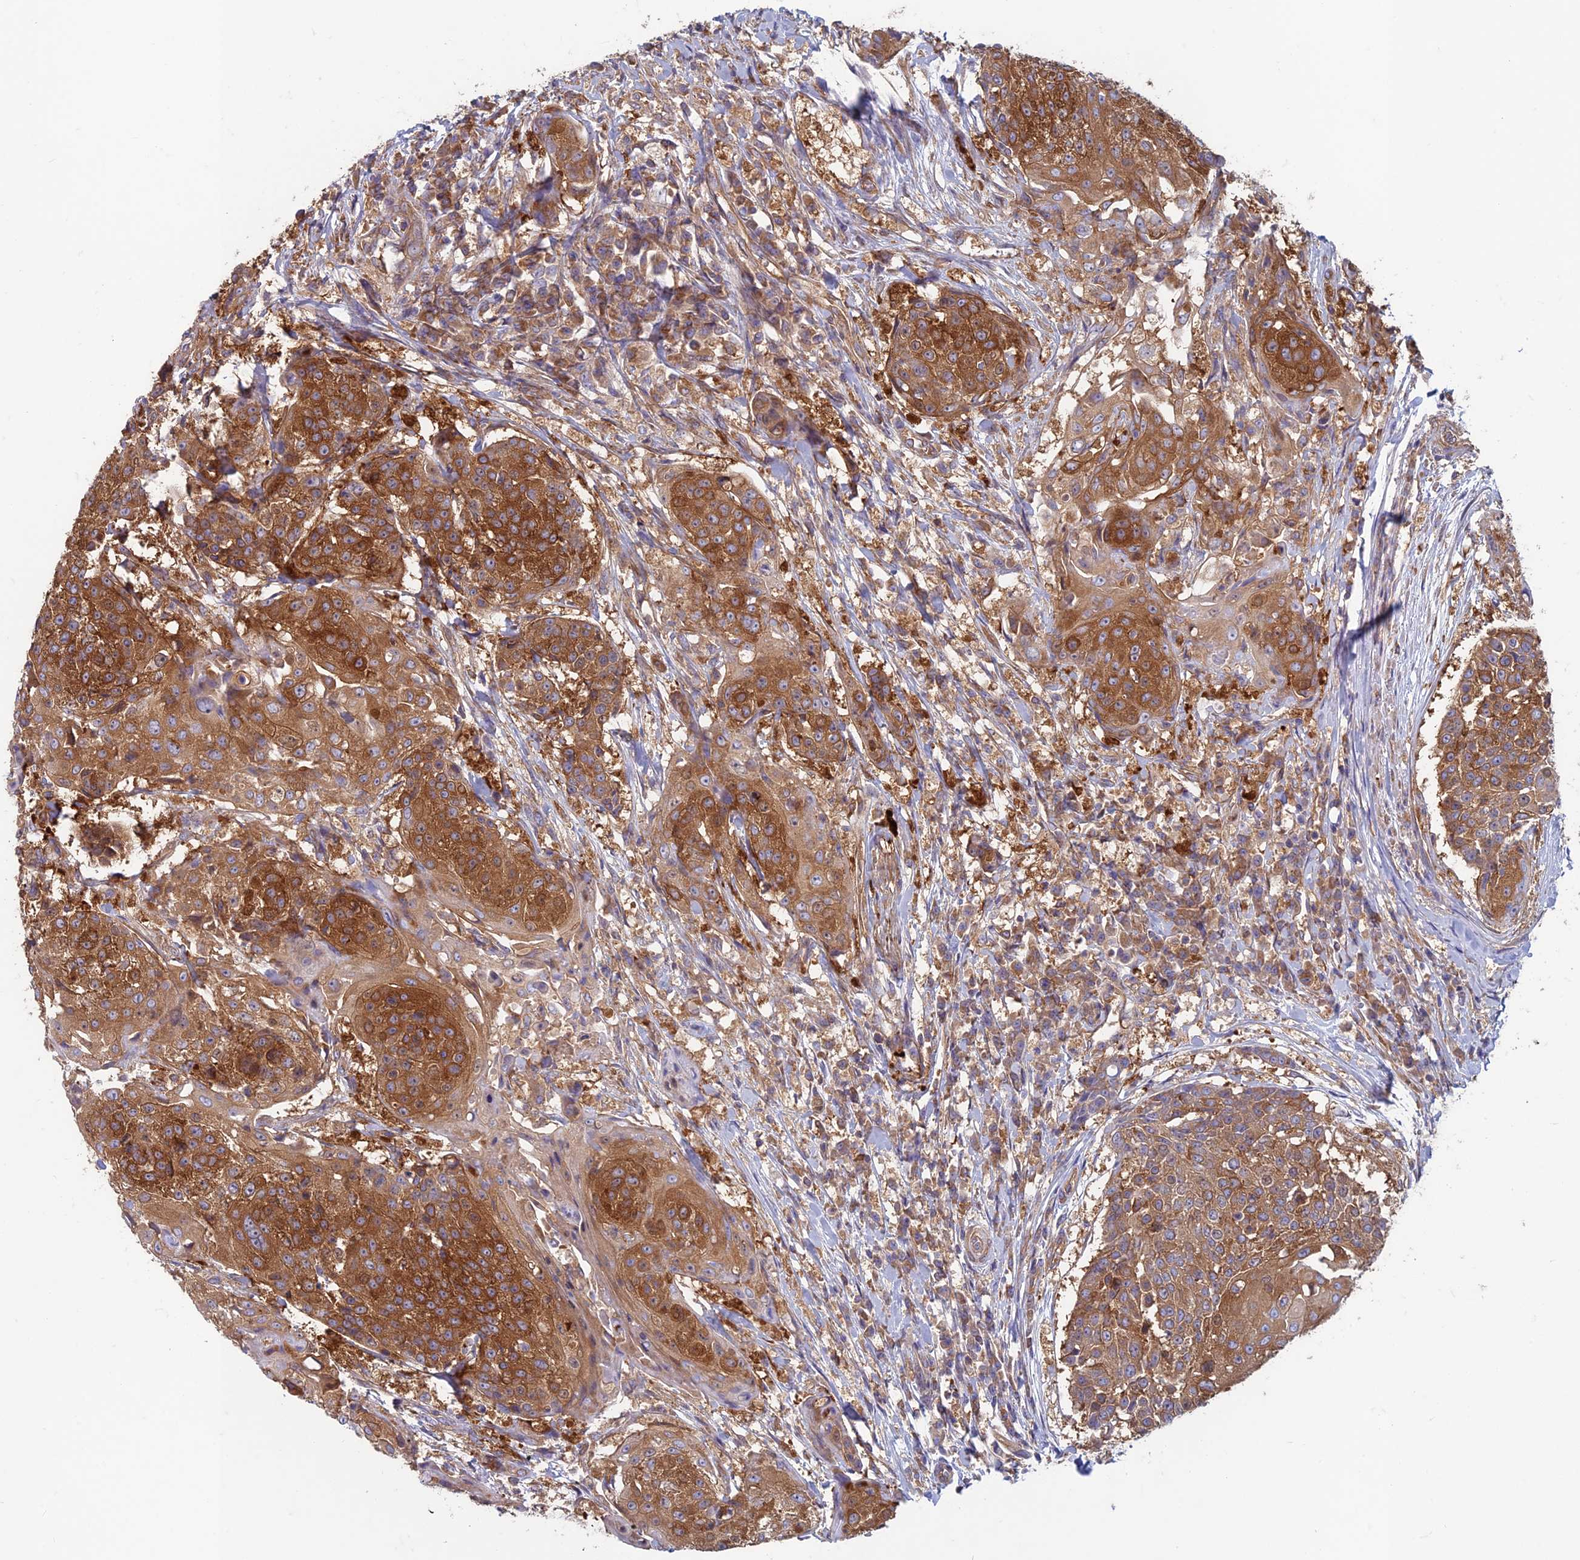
{"staining": {"intensity": "strong", "quantity": ">75%", "location": "cytoplasmic/membranous"}, "tissue": "urothelial cancer", "cell_type": "Tumor cells", "image_type": "cancer", "snomed": [{"axis": "morphology", "description": "Urothelial carcinoma, High grade"}, {"axis": "topography", "description": "Urinary bladder"}], "caption": "The micrograph reveals staining of high-grade urothelial carcinoma, revealing strong cytoplasmic/membranous protein positivity (brown color) within tumor cells.", "gene": "DNM1L", "patient": {"sex": "female", "age": 63}}